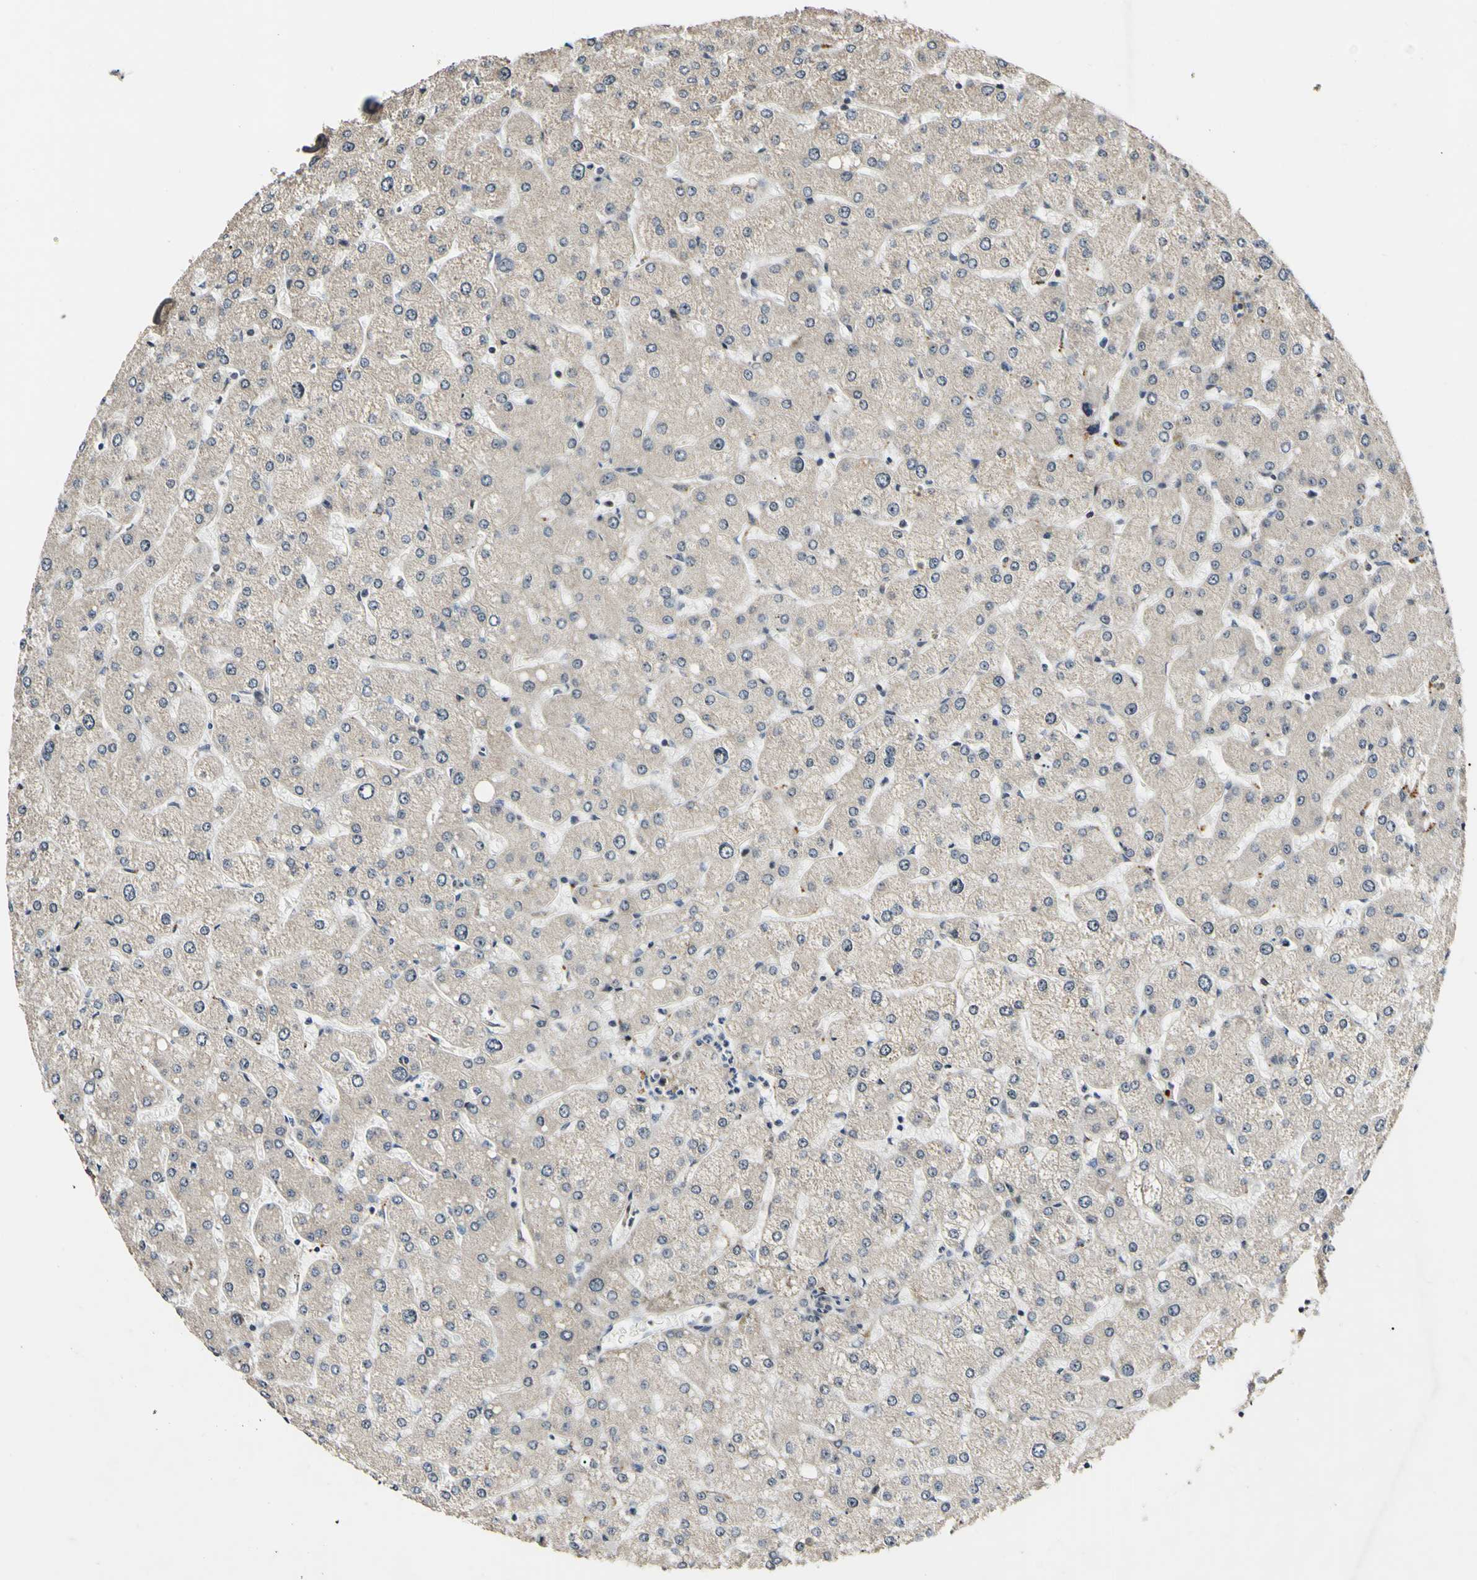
{"staining": {"intensity": "negative", "quantity": "none", "location": "none"}, "tissue": "liver", "cell_type": "Cholangiocytes", "image_type": "normal", "snomed": [{"axis": "morphology", "description": "Normal tissue, NOS"}, {"axis": "topography", "description": "Liver"}], "caption": "DAB (3,3'-diaminobenzidine) immunohistochemical staining of normal liver displays no significant expression in cholangiocytes.", "gene": "POLR2F", "patient": {"sex": "male", "age": 55}}